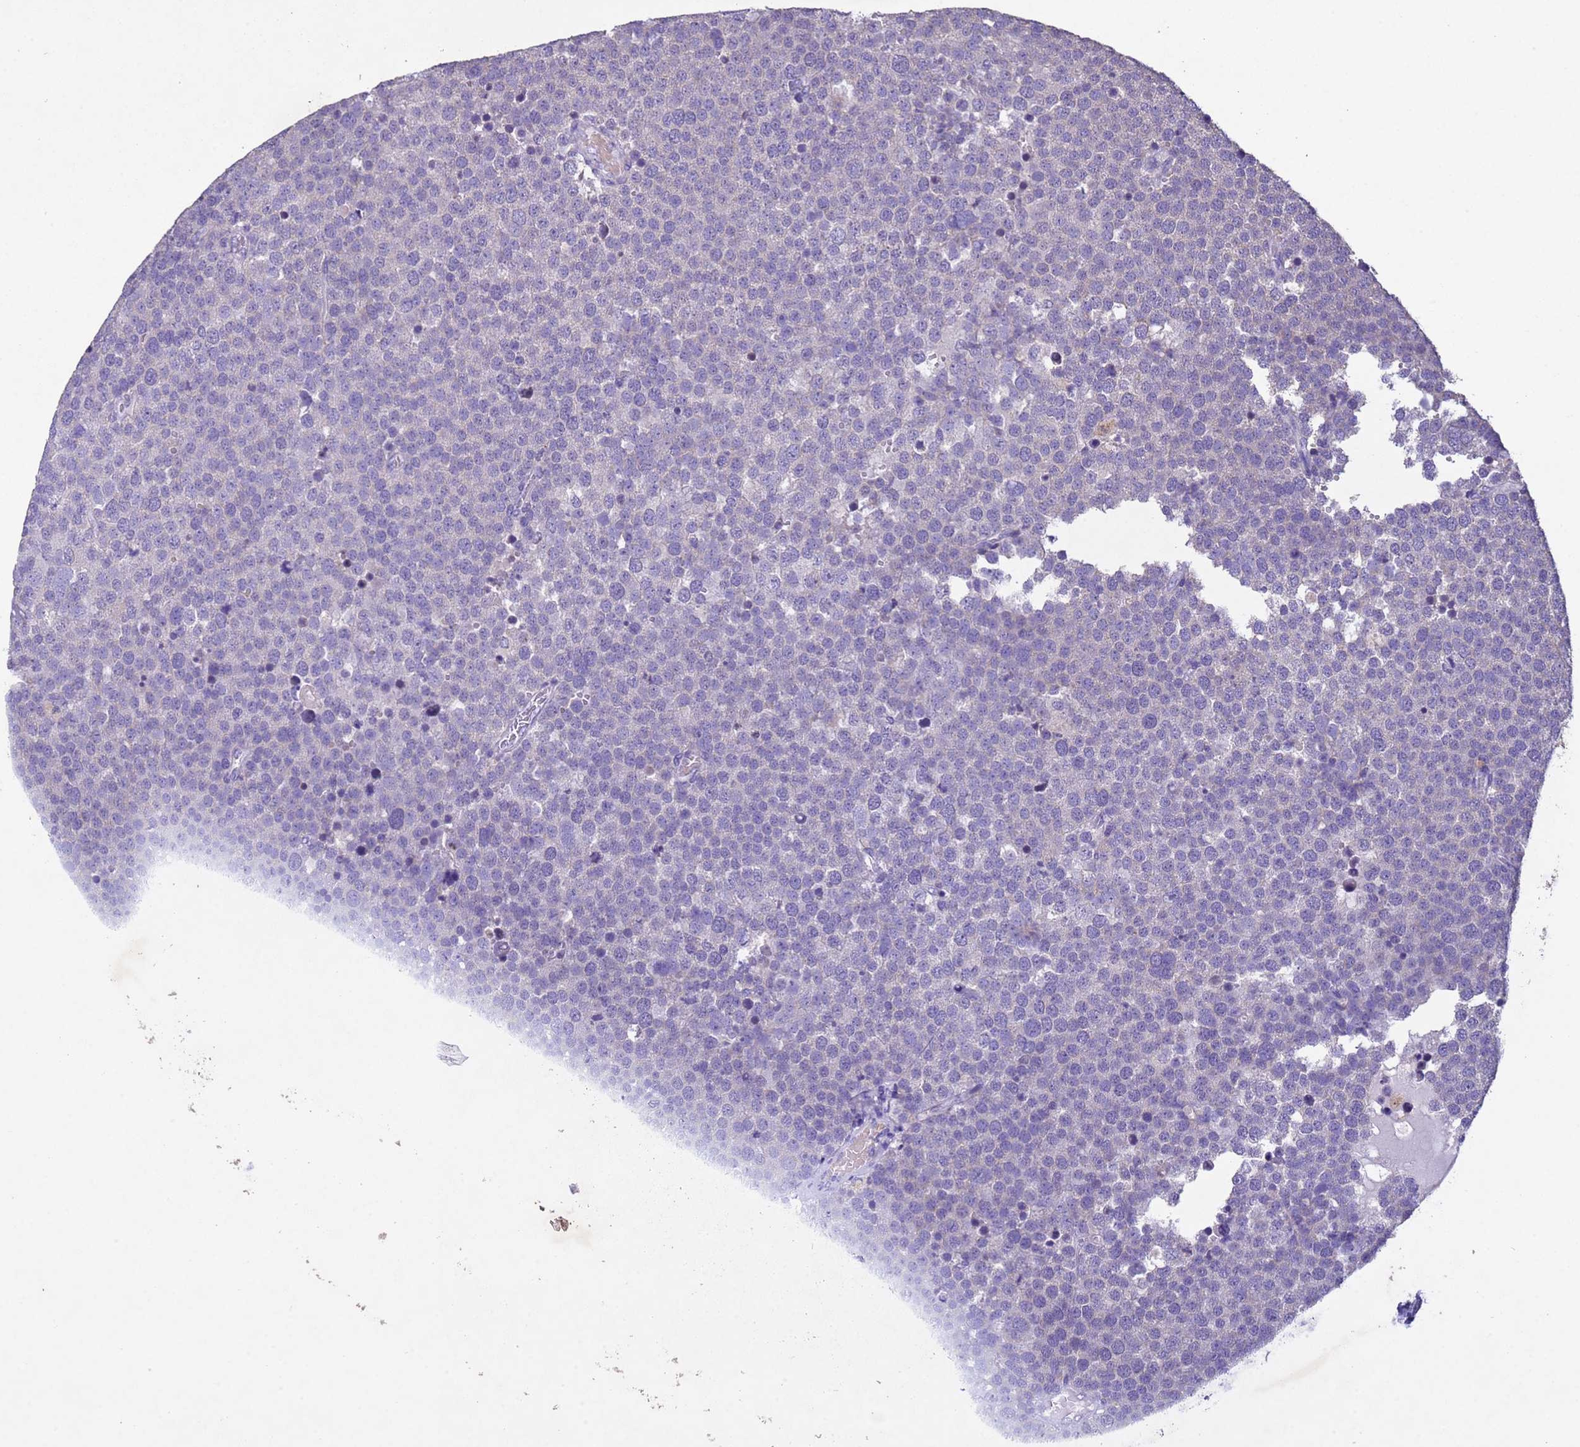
{"staining": {"intensity": "negative", "quantity": "none", "location": "none"}, "tissue": "testis cancer", "cell_type": "Tumor cells", "image_type": "cancer", "snomed": [{"axis": "morphology", "description": "Seminoma, NOS"}, {"axis": "topography", "description": "Testis"}], "caption": "IHC image of human testis cancer (seminoma) stained for a protein (brown), which shows no positivity in tumor cells.", "gene": "NLRP11", "patient": {"sex": "male", "age": 71}}